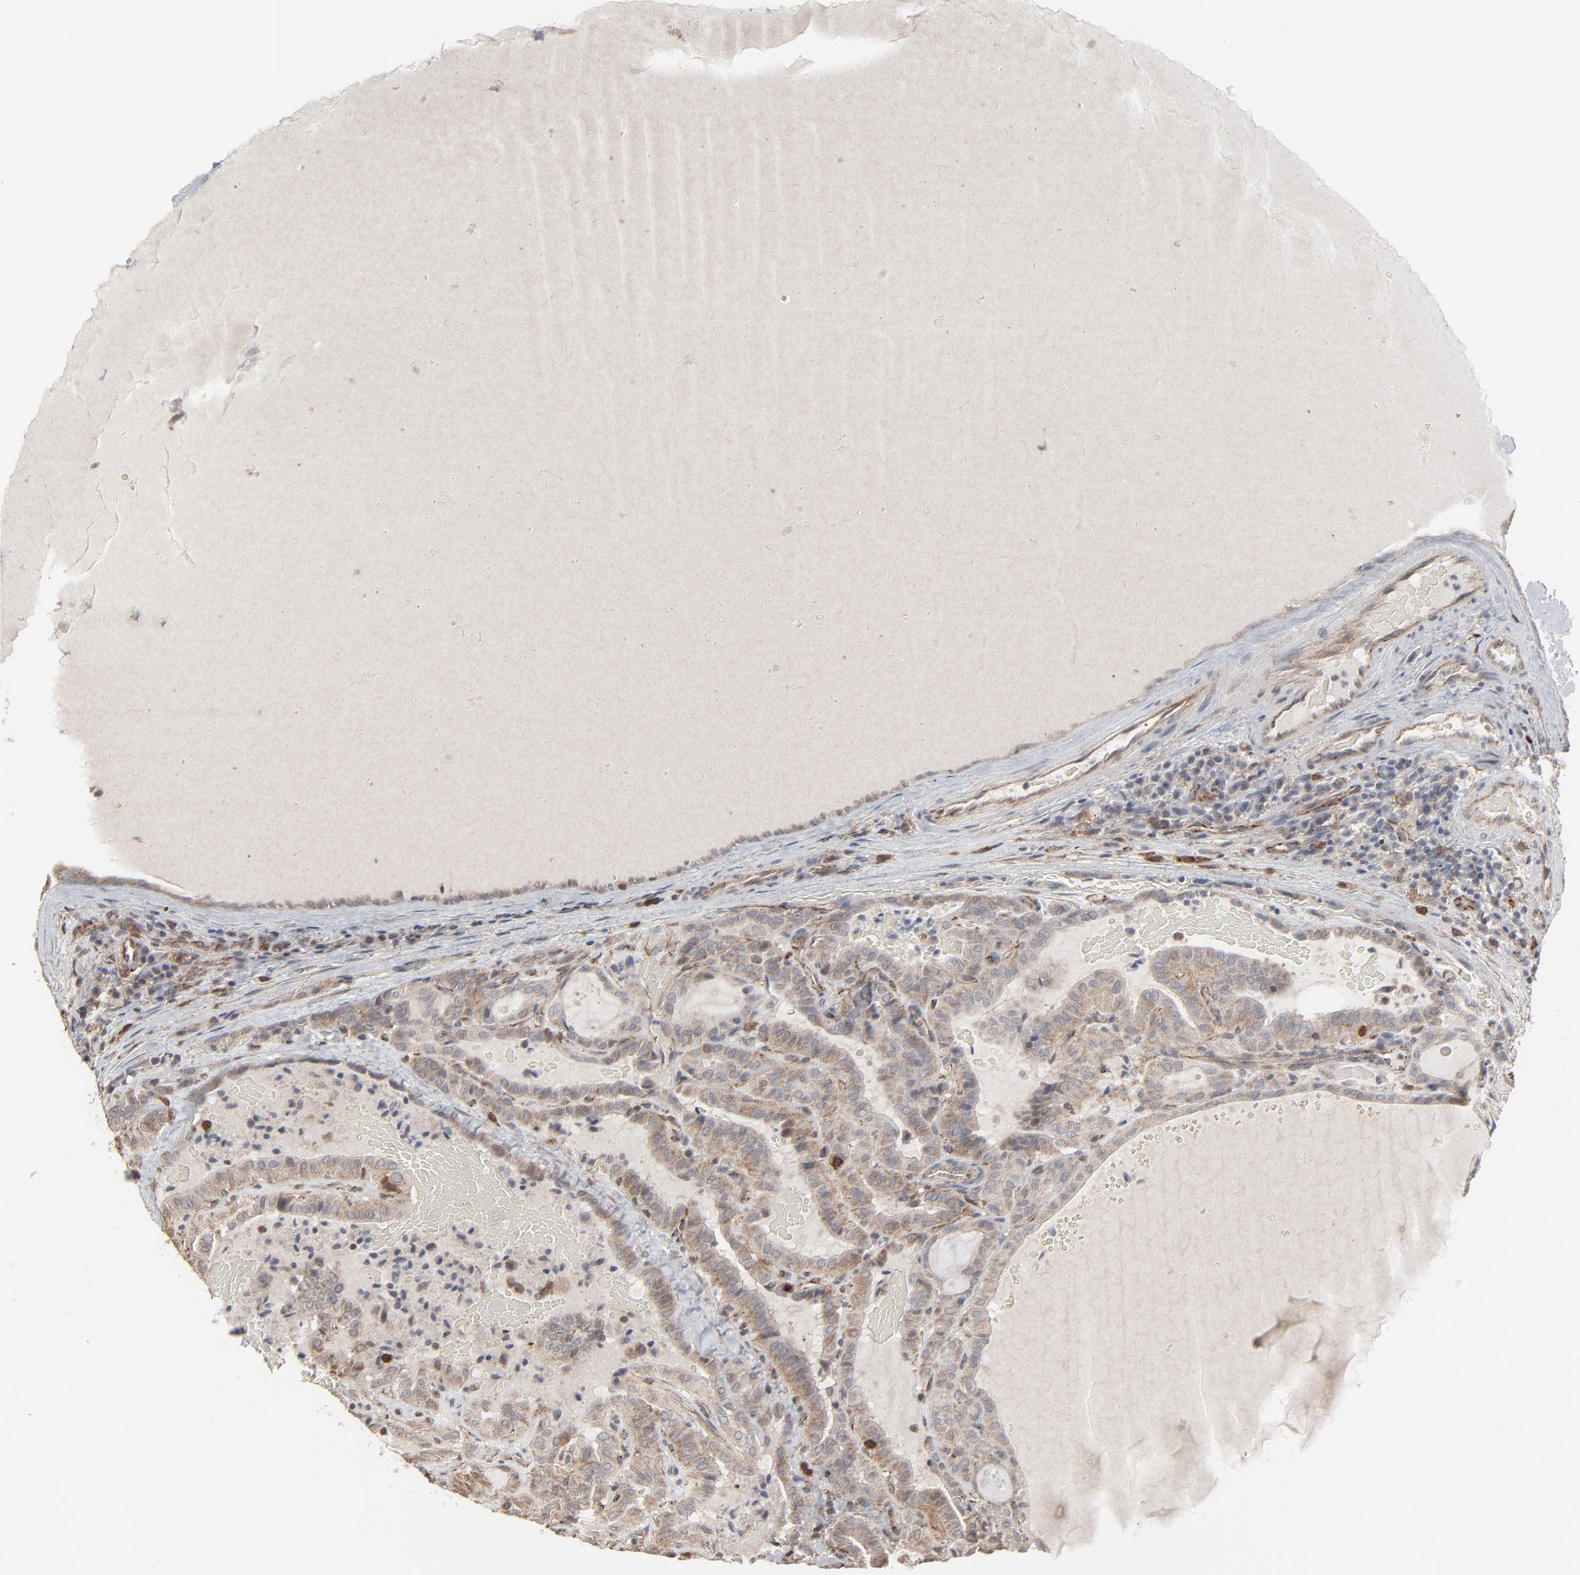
{"staining": {"intensity": "moderate", "quantity": ">75%", "location": "cytoplasmic/membranous"}, "tissue": "thyroid cancer", "cell_type": "Tumor cells", "image_type": "cancer", "snomed": [{"axis": "morphology", "description": "Papillary adenocarcinoma, NOS"}, {"axis": "topography", "description": "Thyroid gland"}], "caption": "Protein positivity by IHC exhibits moderate cytoplasmic/membranous expression in approximately >75% of tumor cells in thyroid cancer.", "gene": "CTNND1", "patient": {"sex": "male", "age": 77}}